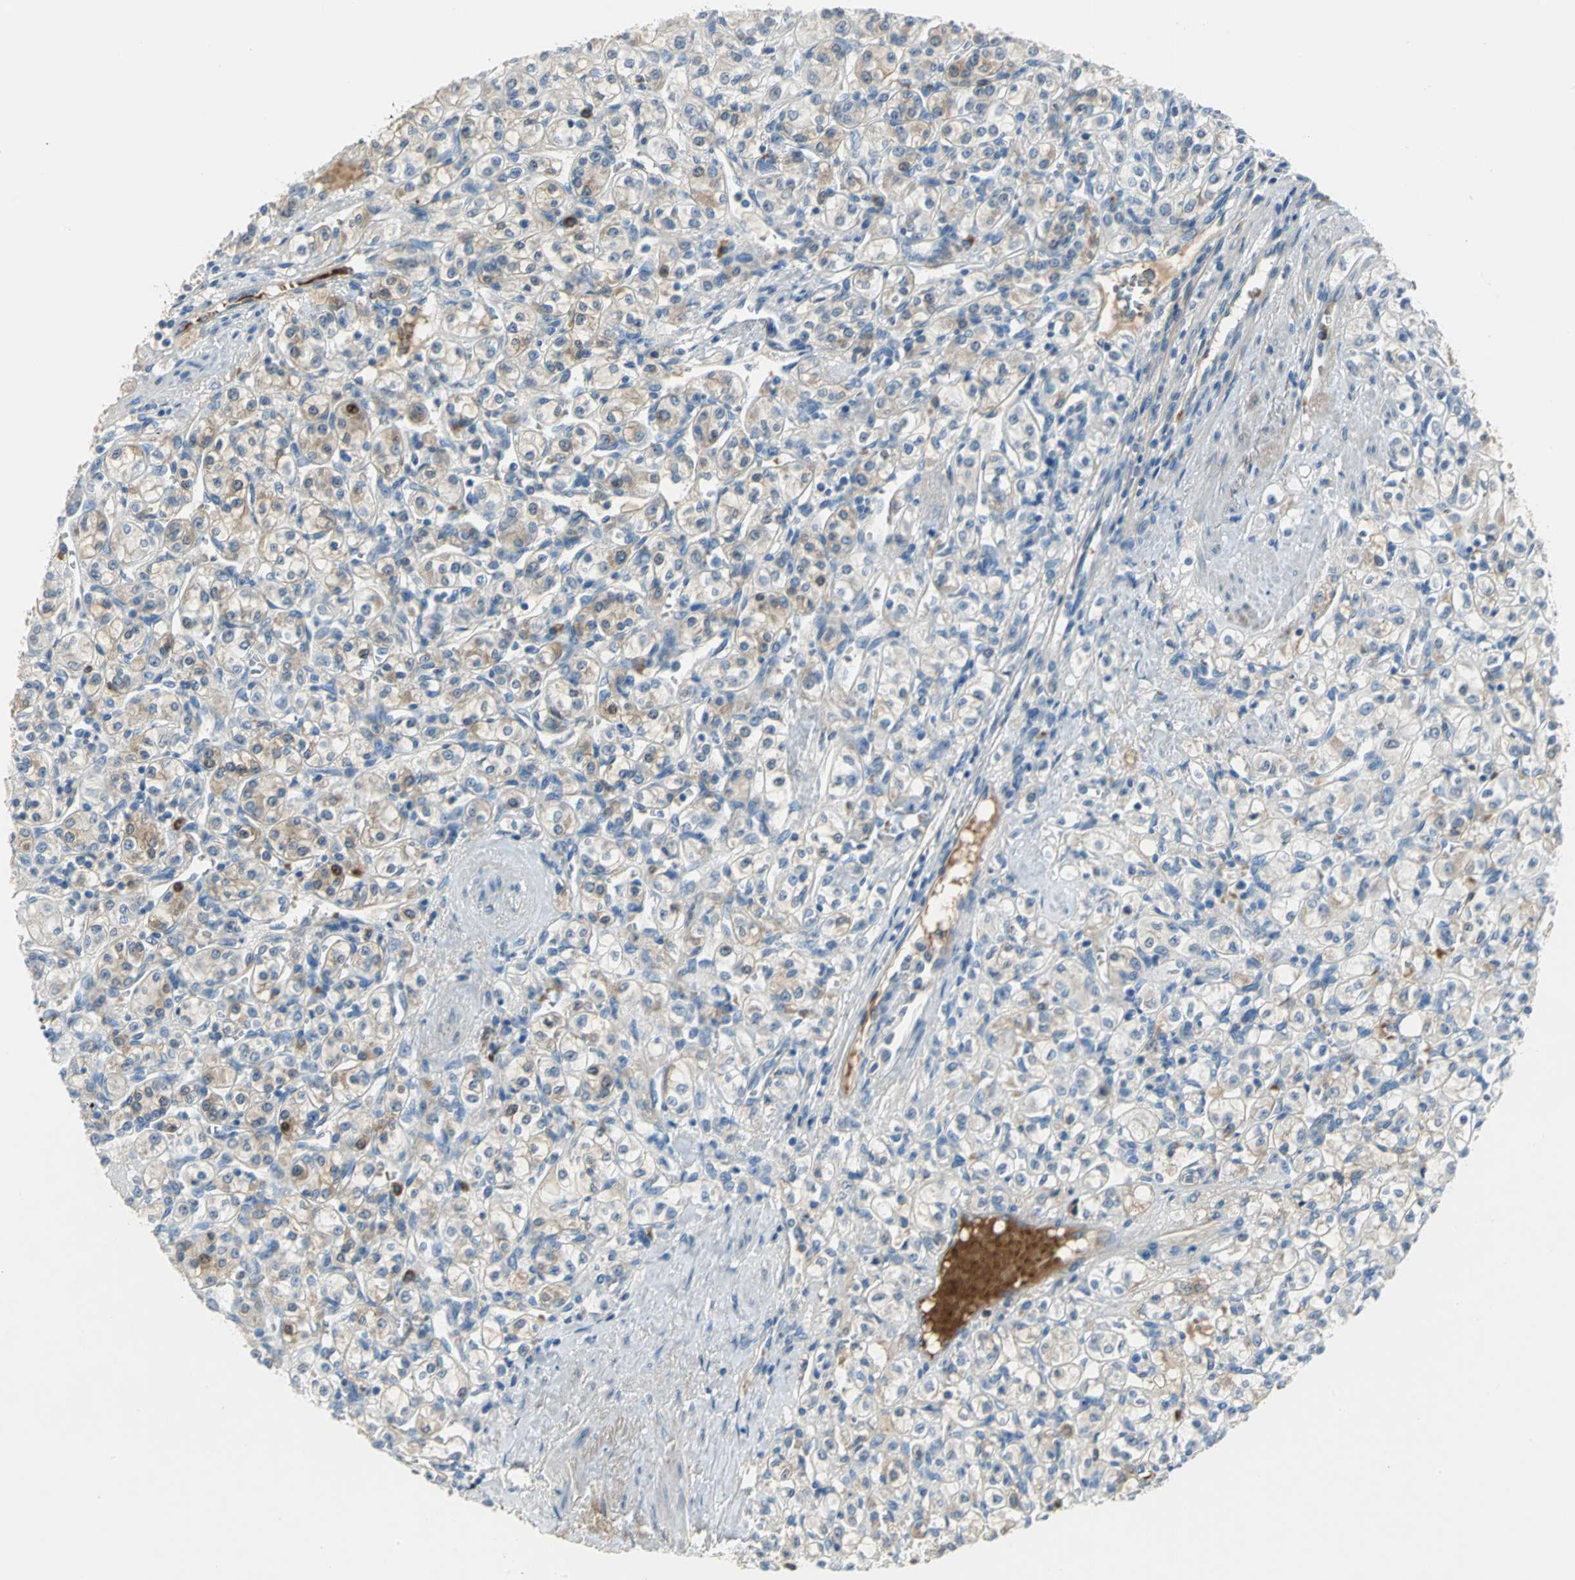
{"staining": {"intensity": "moderate", "quantity": ">75%", "location": "cytoplasmic/membranous"}, "tissue": "renal cancer", "cell_type": "Tumor cells", "image_type": "cancer", "snomed": [{"axis": "morphology", "description": "Adenocarcinoma, NOS"}, {"axis": "topography", "description": "Kidney"}], "caption": "Tumor cells reveal moderate cytoplasmic/membranous expression in approximately >75% of cells in renal adenocarcinoma.", "gene": "ZIC1", "patient": {"sex": "male", "age": 77}}